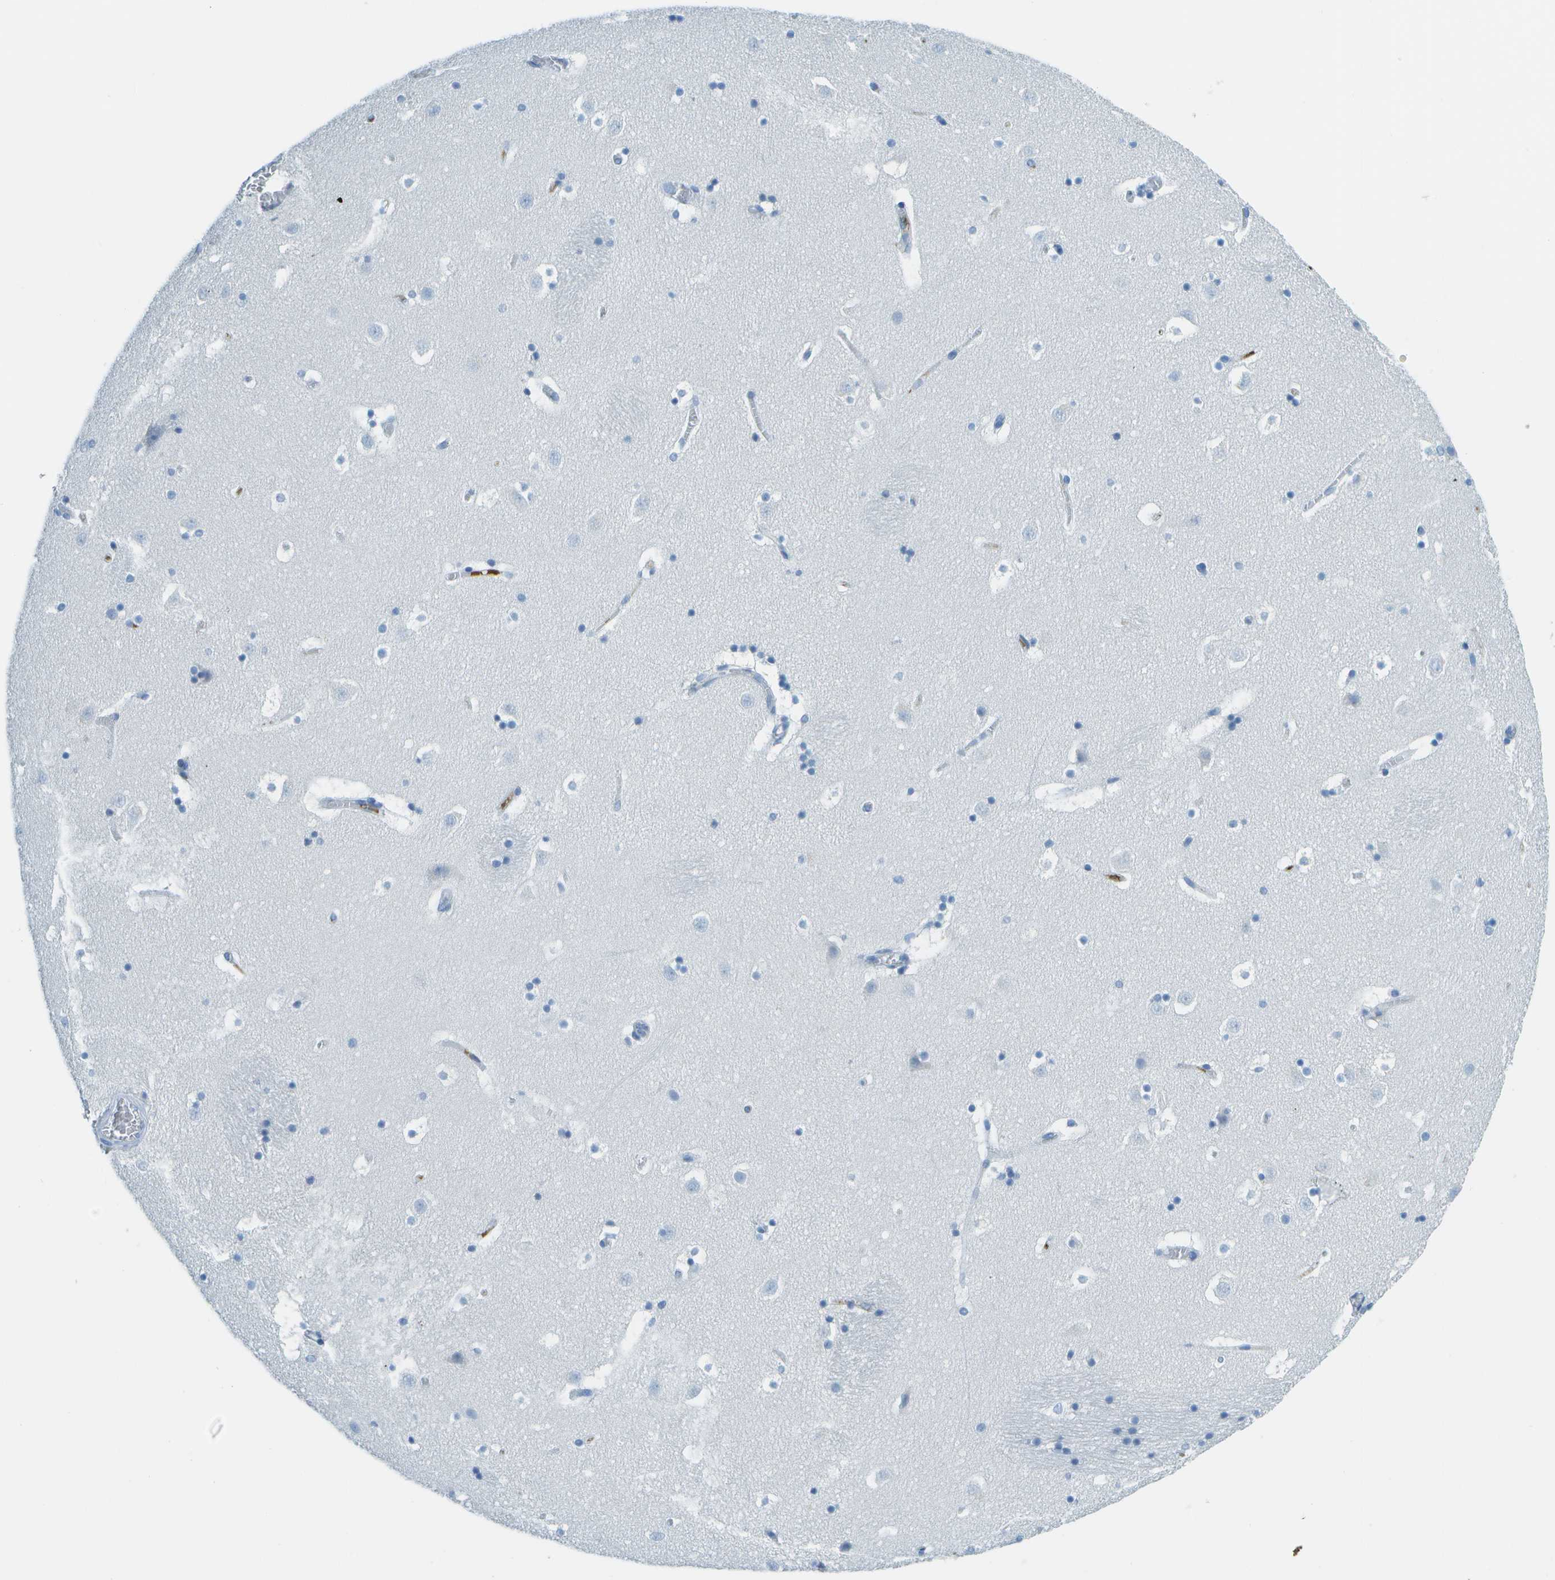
{"staining": {"intensity": "negative", "quantity": "none", "location": "none"}, "tissue": "caudate", "cell_type": "Glial cells", "image_type": "normal", "snomed": [{"axis": "morphology", "description": "Normal tissue, NOS"}, {"axis": "topography", "description": "Lateral ventricle wall"}], "caption": "This is a photomicrograph of immunohistochemistry staining of unremarkable caudate, which shows no staining in glial cells.", "gene": "C1S", "patient": {"sex": "male", "age": 45}}